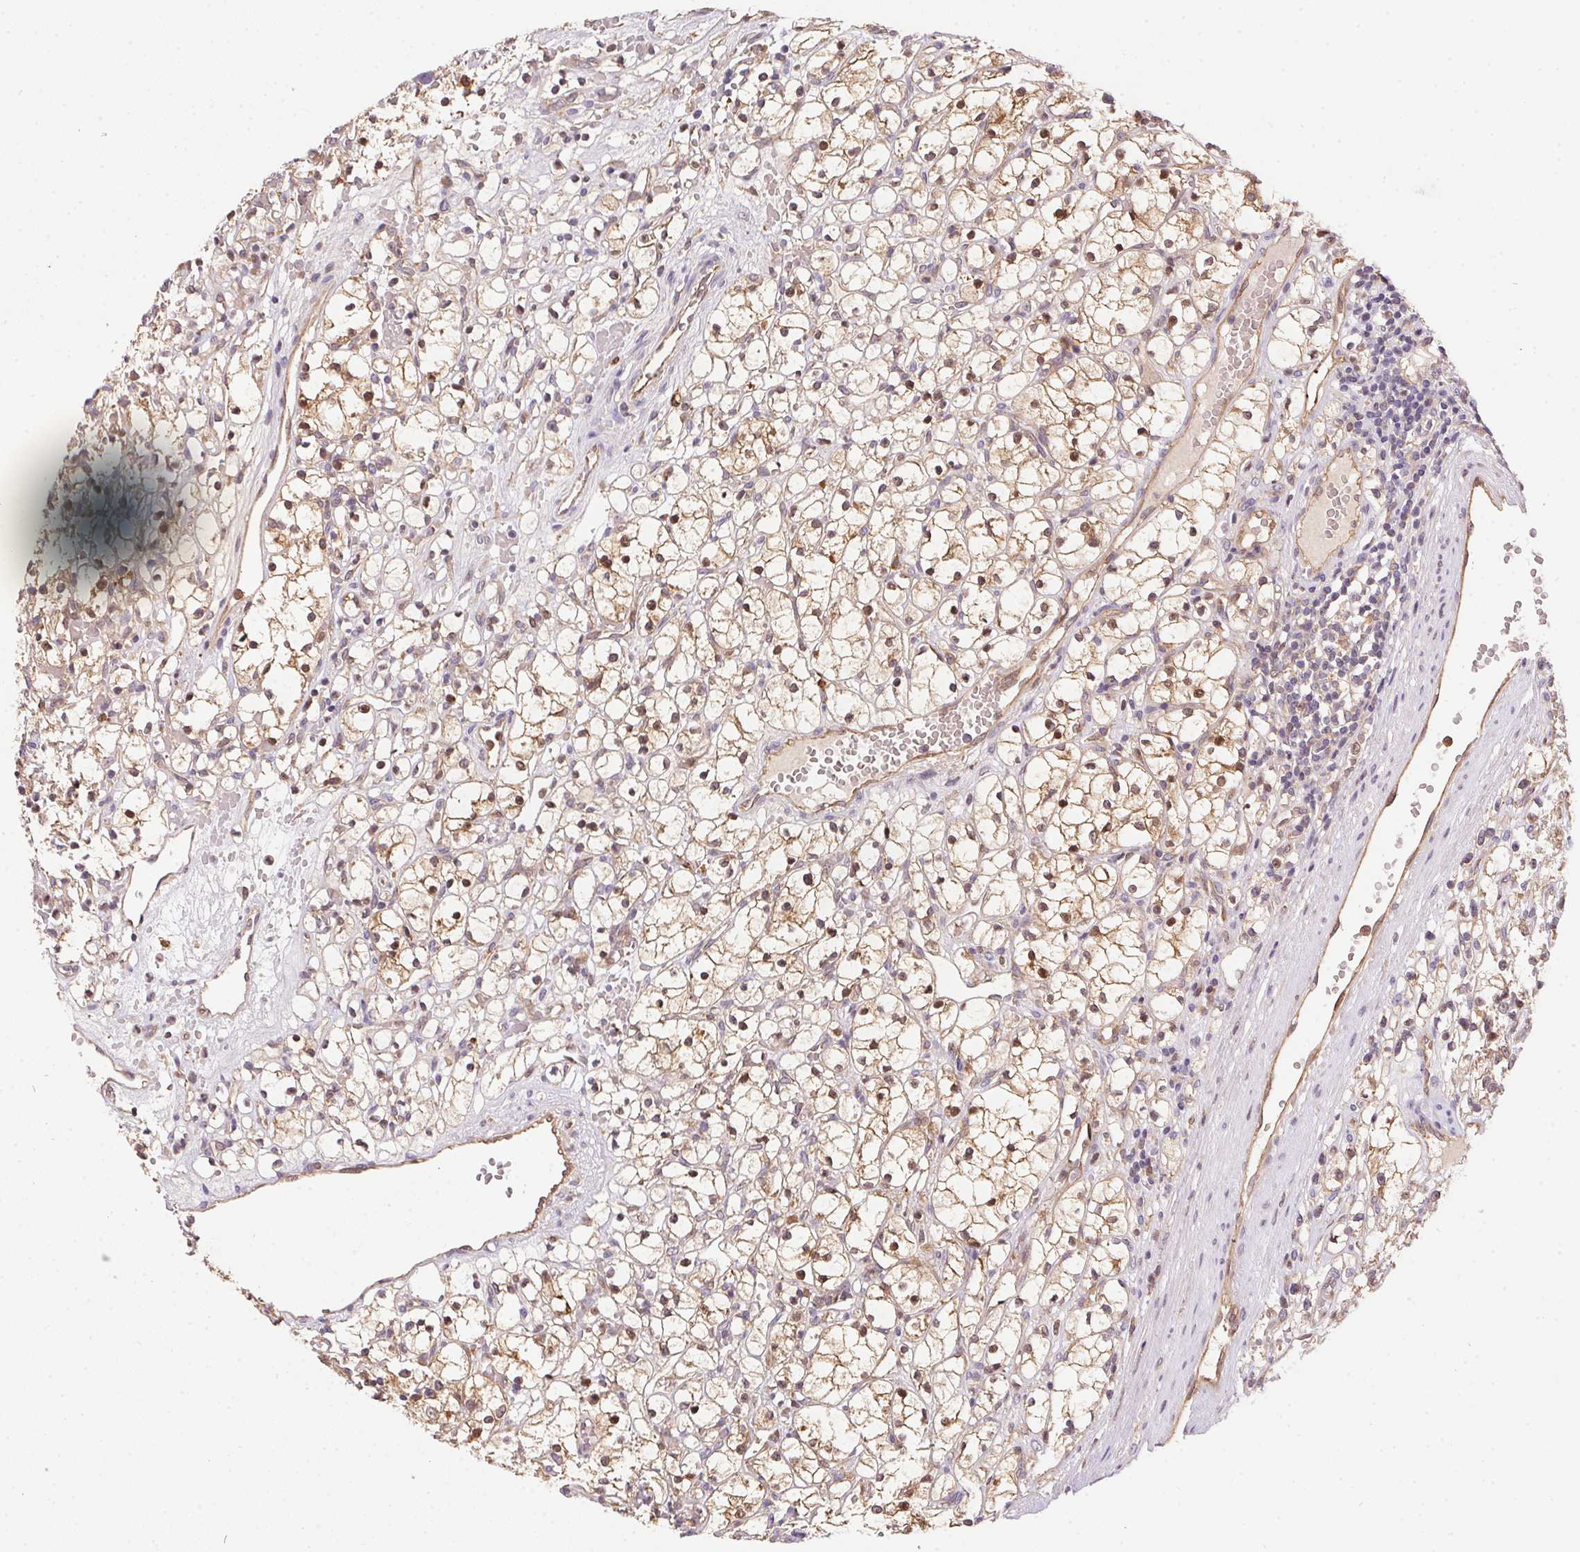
{"staining": {"intensity": "weak", "quantity": "25%-75%", "location": "cytoplasmic/membranous,nuclear"}, "tissue": "renal cancer", "cell_type": "Tumor cells", "image_type": "cancer", "snomed": [{"axis": "morphology", "description": "Adenocarcinoma, NOS"}, {"axis": "topography", "description": "Kidney"}], "caption": "IHC micrograph of neoplastic tissue: renal cancer (adenocarcinoma) stained using immunohistochemistry (IHC) shows low levels of weak protein expression localized specifically in the cytoplasmic/membranous and nuclear of tumor cells, appearing as a cytoplasmic/membranous and nuclear brown color.", "gene": "NUDT16", "patient": {"sex": "female", "age": 59}}